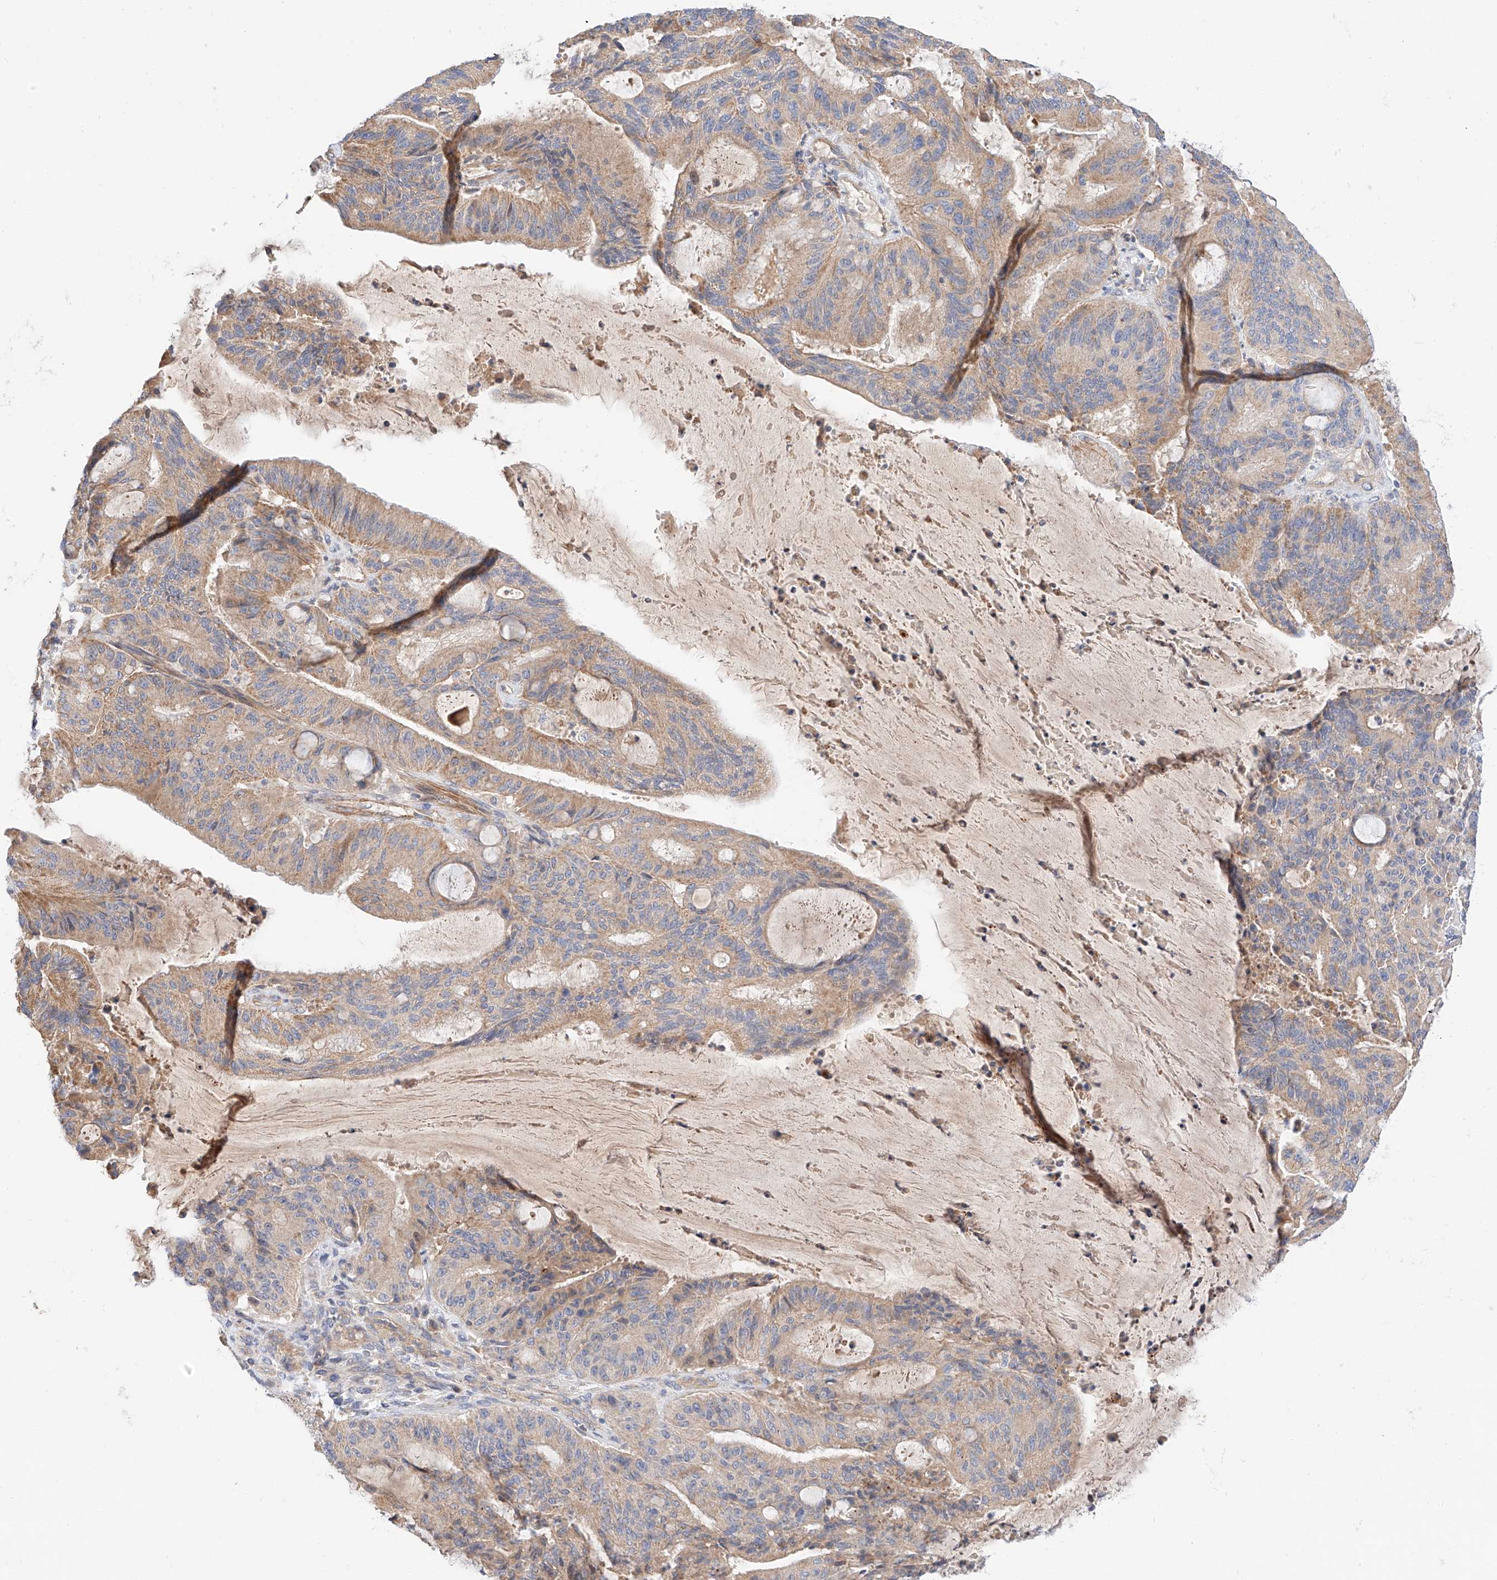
{"staining": {"intensity": "weak", "quantity": ">75%", "location": "cytoplasmic/membranous"}, "tissue": "liver cancer", "cell_type": "Tumor cells", "image_type": "cancer", "snomed": [{"axis": "morphology", "description": "Normal tissue, NOS"}, {"axis": "morphology", "description": "Cholangiocarcinoma"}, {"axis": "topography", "description": "Liver"}, {"axis": "topography", "description": "Peripheral nerve tissue"}], "caption": "Immunohistochemistry (IHC) of liver cholangiocarcinoma reveals low levels of weak cytoplasmic/membranous expression in approximately >75% of tumor cells.", "gene": "C6orf118", "patient": {"sex": "female", "age": 73}}